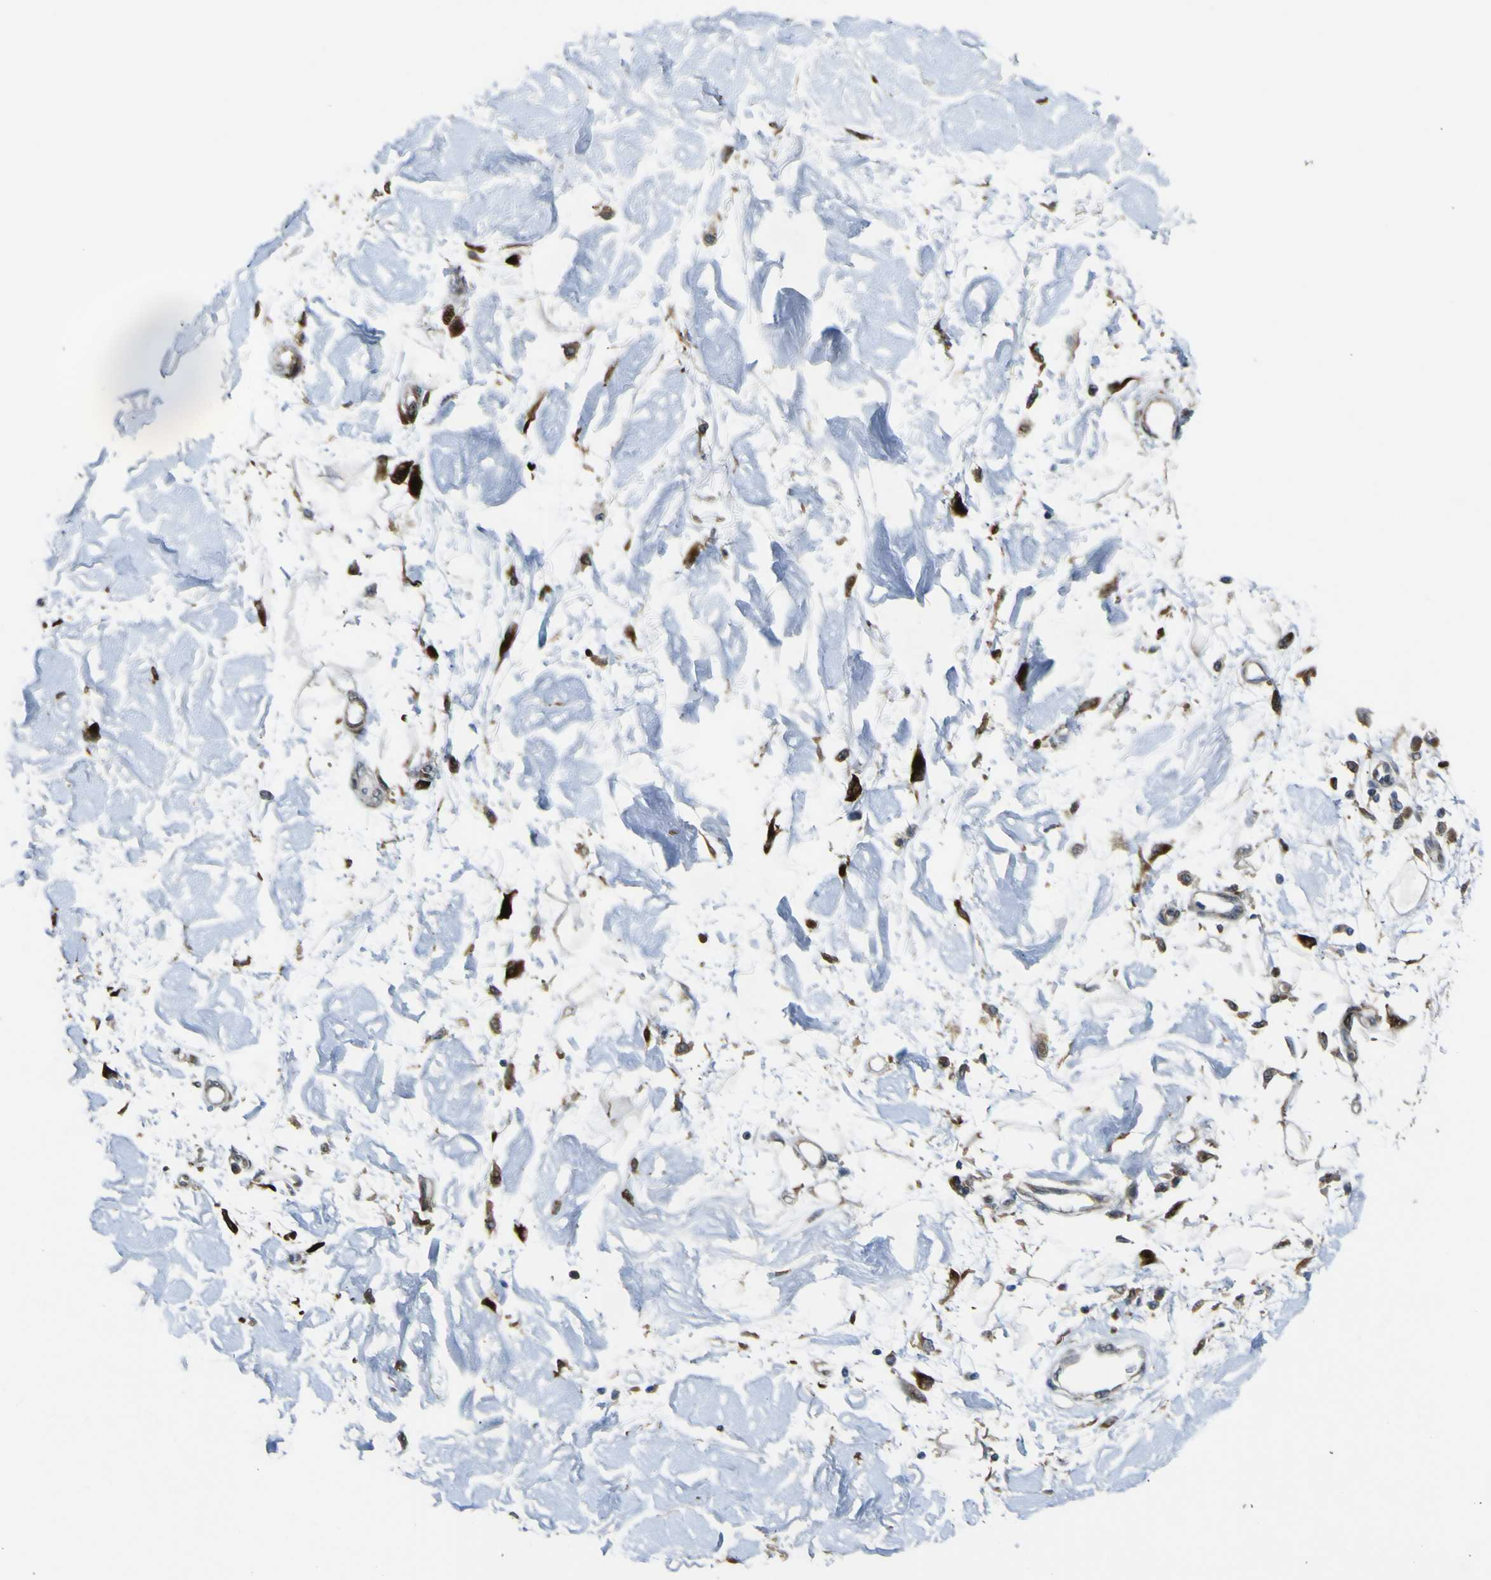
{"staining": {"intensity": "strong", "quantity": ">75%", "location": "cytoplasmic/membranous"}, "tissue": "adipose tissue", "cell_type": "Adipocytes", "image_type": "normal", "snomed": [{"axis": "morphology", "description": "Squamous cell carcinoma, NOS"}, {"axis": "topography", "description": "Skin"}], "caption": "Adipocytes display high levels of strong cytoplasmic/membranous staining in approximately >75% of cells in normal adipose tissue.", "gene": "LBHD1", "patient": {"sex": "male", "age": 83}}